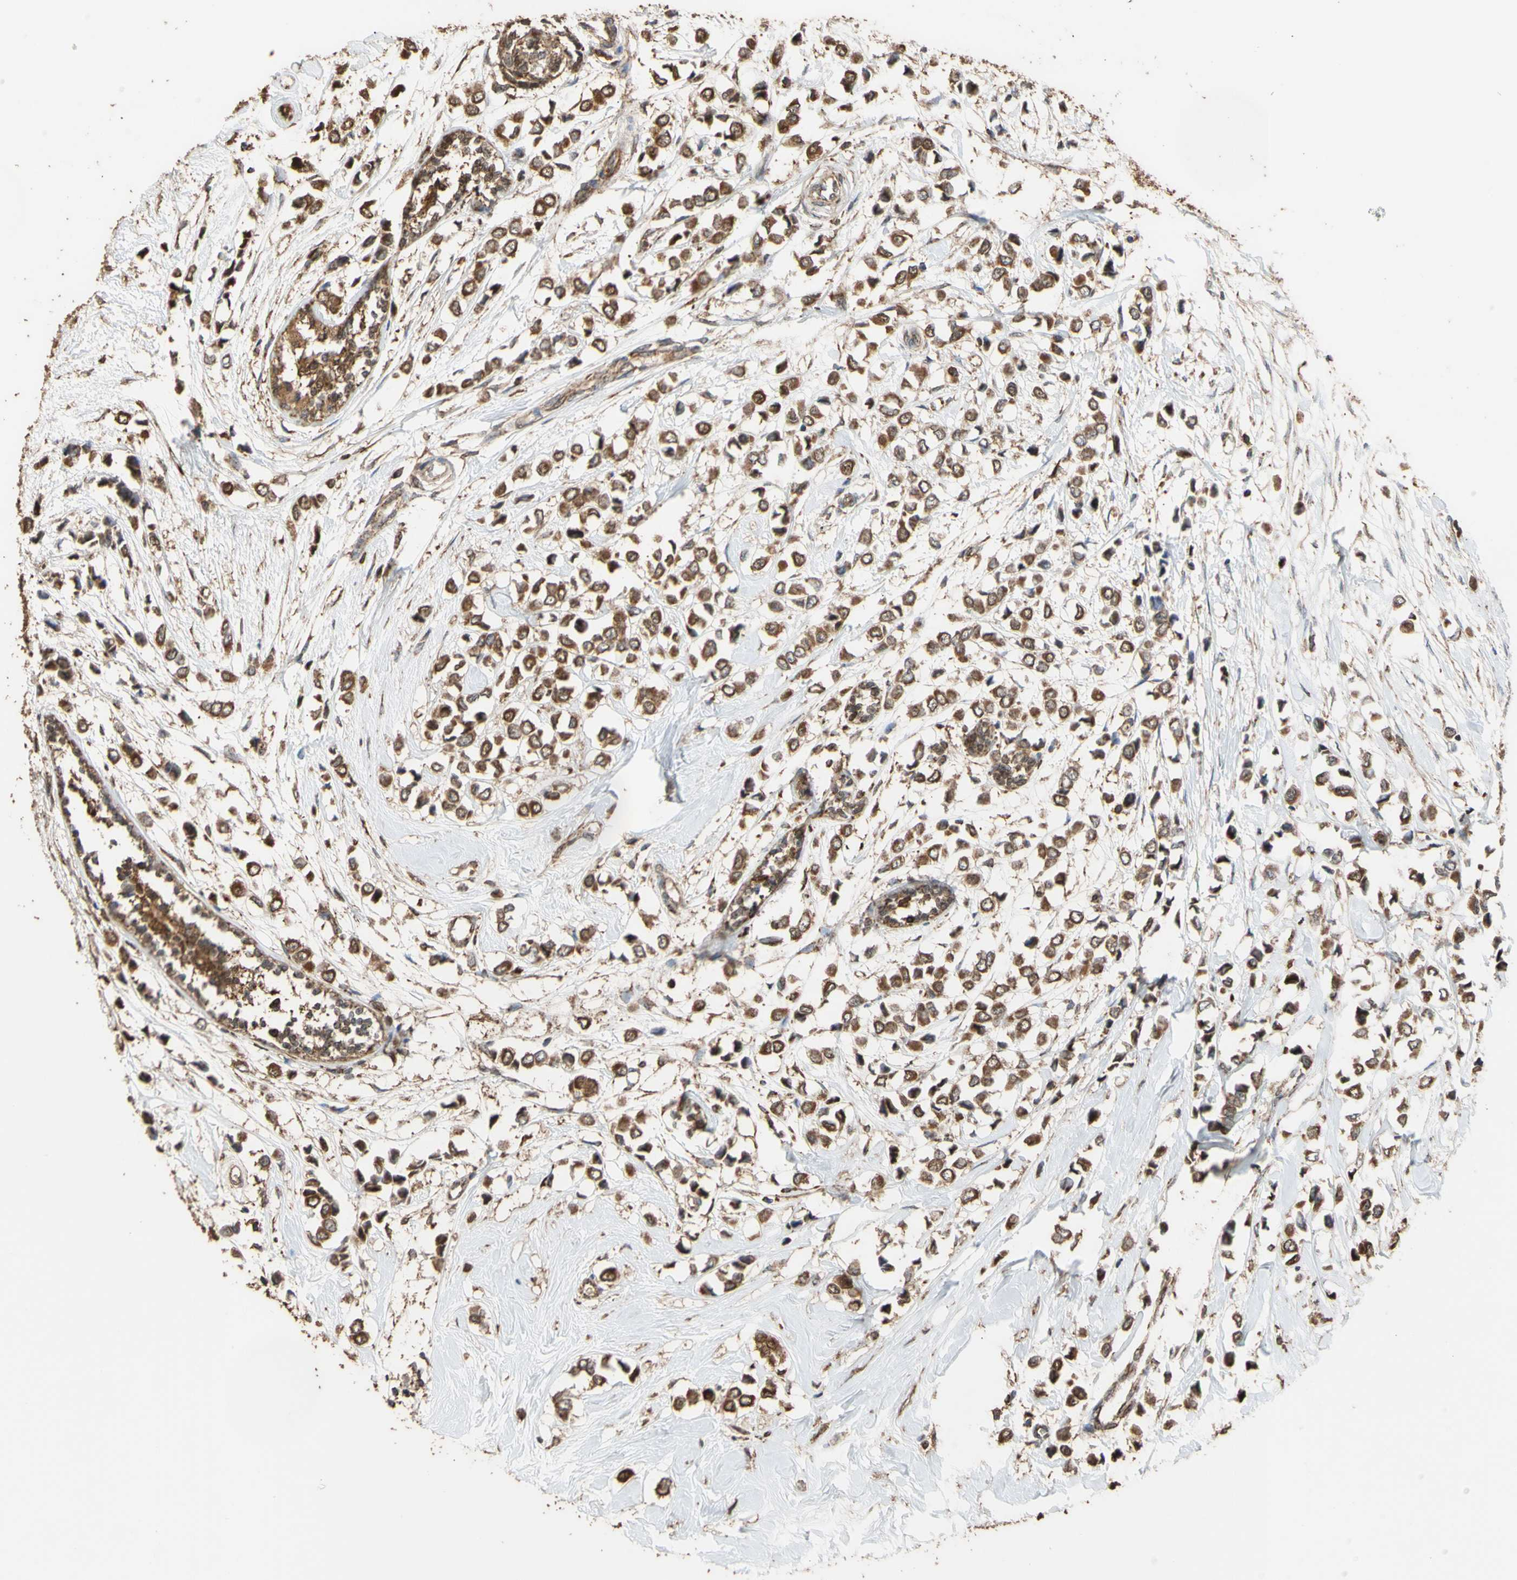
{"staining": {"intensity": "moderate", "quantity": ">75%", "location": "cytoplasmic/membranous"}, "tissue": "breast cancer", "cell_type": "Tumor cells", "image_type": "cancer", "snomed": [{"axis": "morphology", "description": "Lobular carcinoma"}, {"axis": "topography", "description": "Breast"}], "caption": "Moderate cytoplasmic/membranous protein expression is appreciated in about >75% of tumor cells in breast cancer (lobular carcinoma).", "gene": "ALDH9A1", "patient": {"sex": "female", "age": 51}}